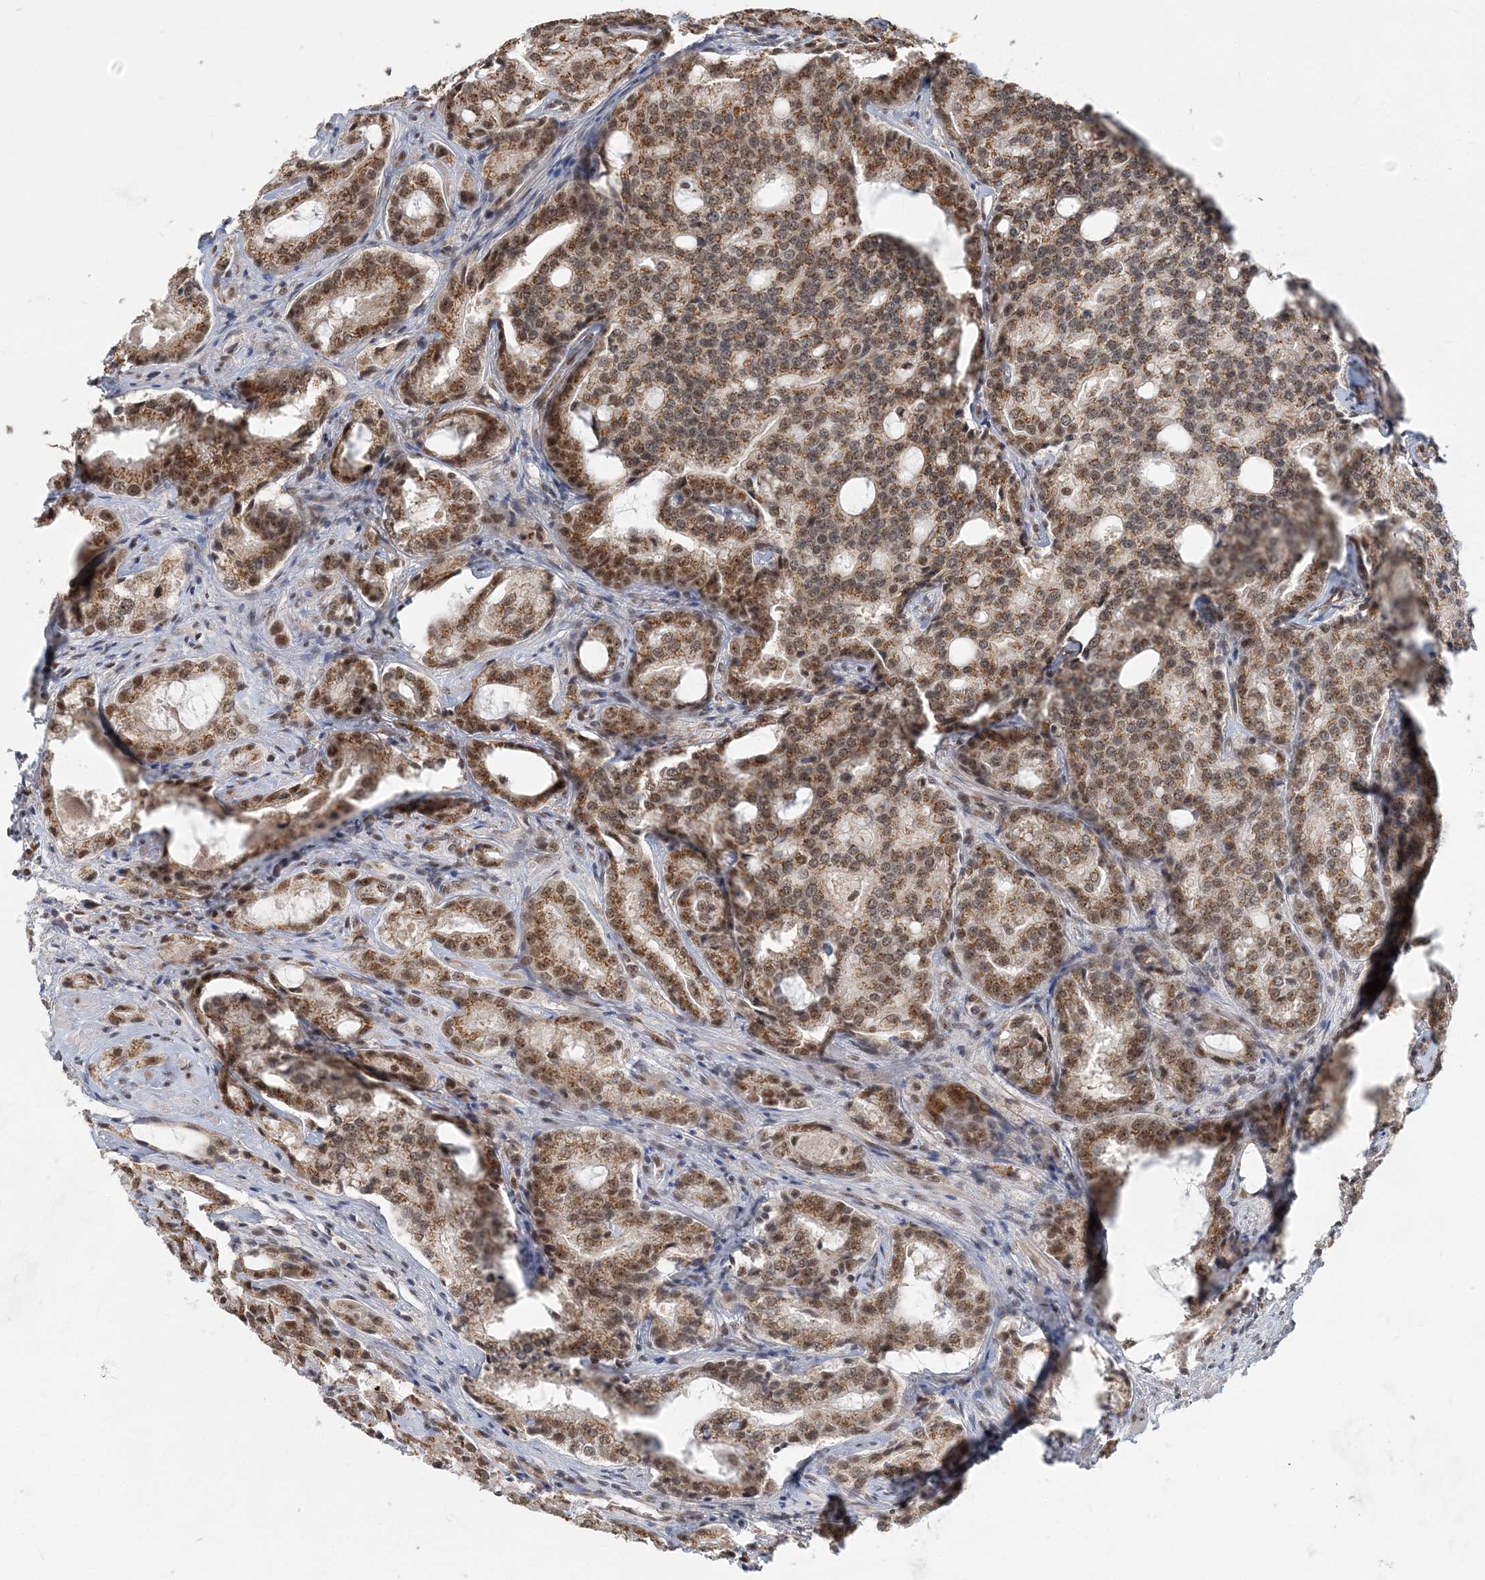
{"staining": {"intensity": "strong", "quantity": ">75%", "location": "cytoplasmic/membranous,nuclear"}, "tissue": "prostate cancer", "cell_type": "Tumor cells", "image_type": "cancer", "snomed": [{"axis": "morphology", "description": "Adenocarcinoma, High grade"}, {"axis": "topography", "description": "Prostate"}], "caption": "Immunohistochemical staining of high-grade adenocarcinoma (prostate) exhibits high levels of strong cytoplasmic/membranous and nuclear staining in approximately >75% of tumor cells.", "gene": "PLRG1", "patient": {"sex": "male", "age": 72}}